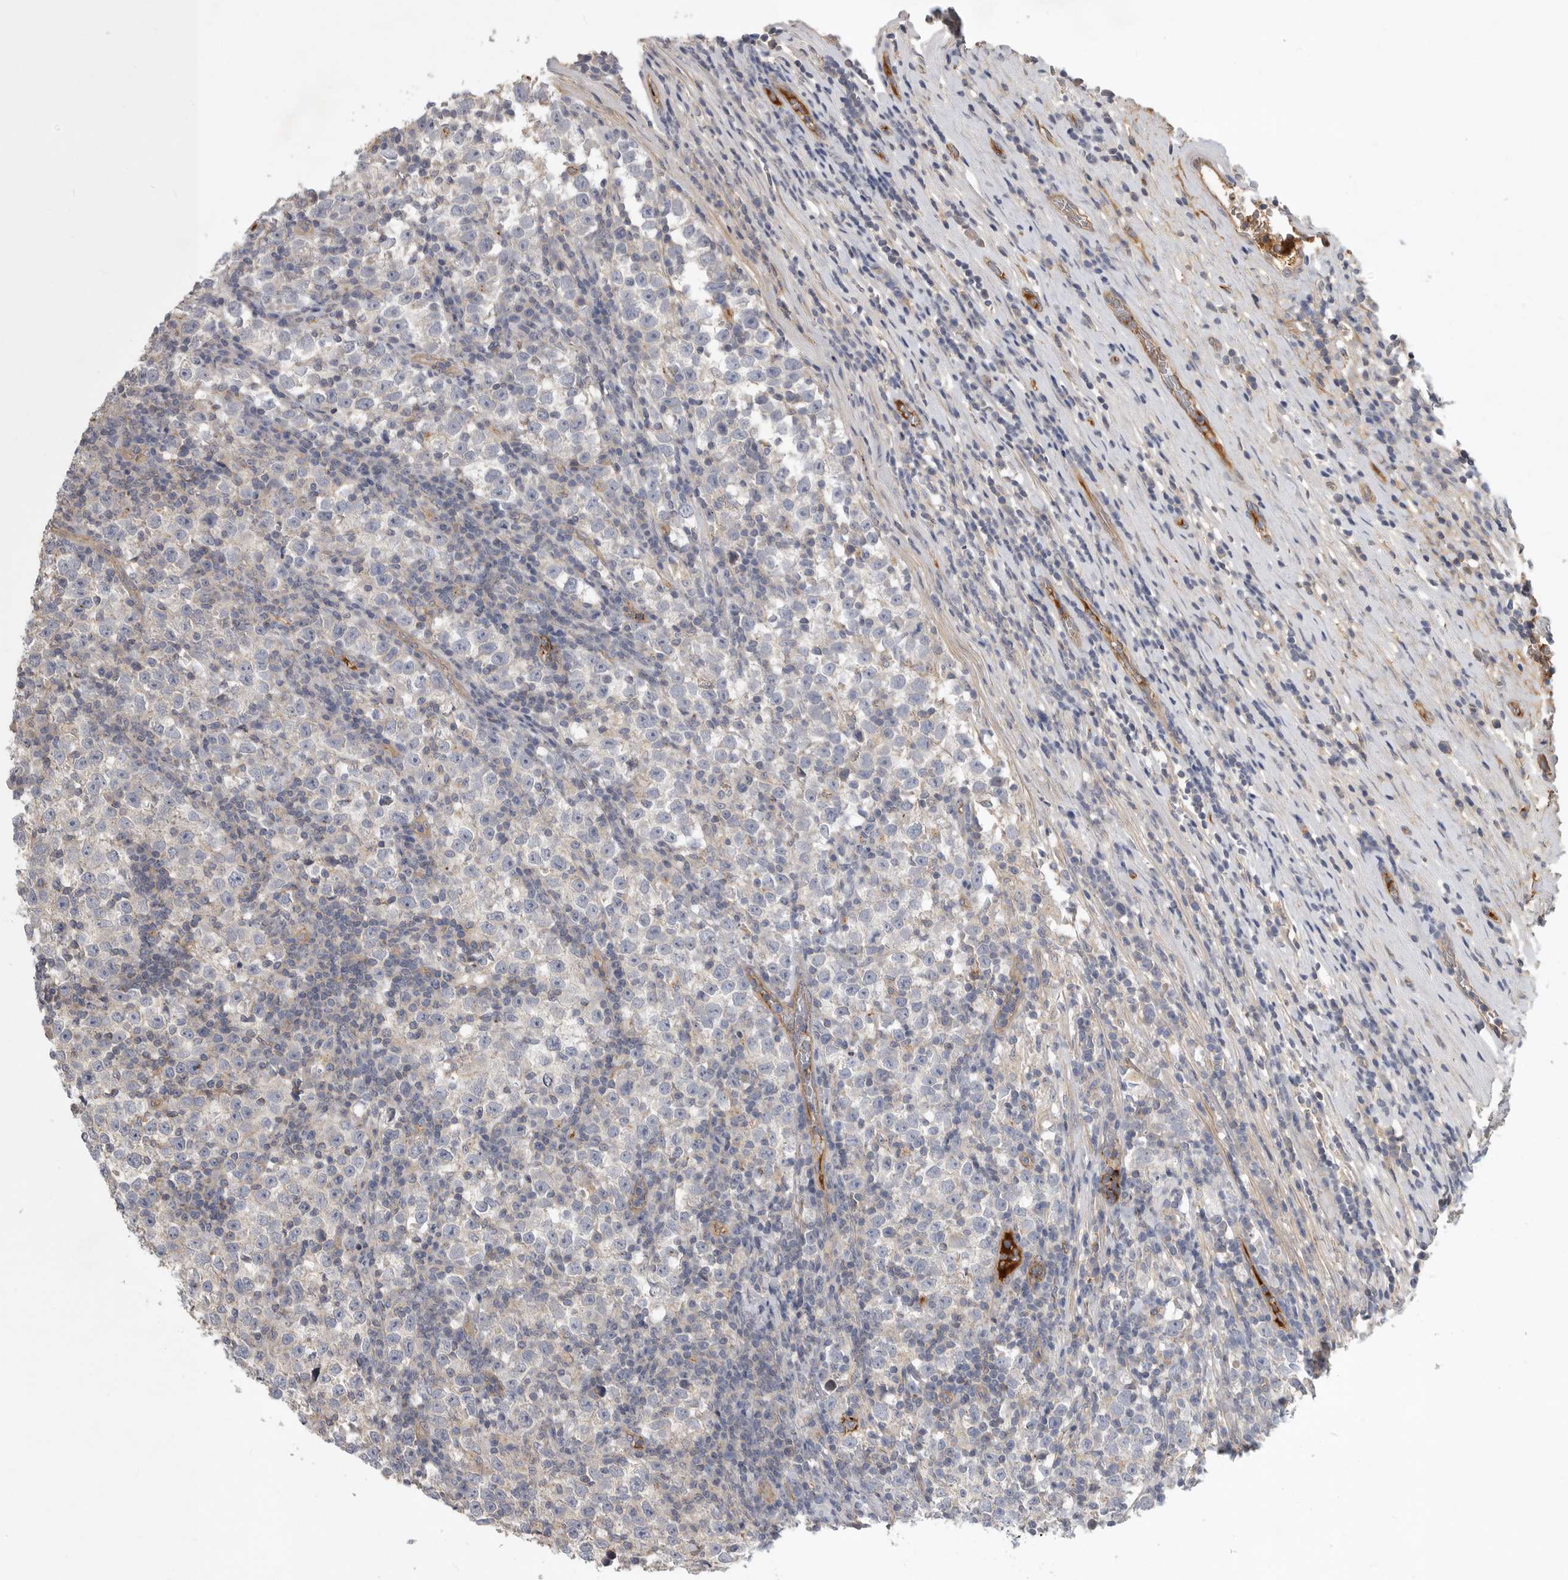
{"staining": {"intensity": "negative", "quantity": "none", "location": "none"}, "tissue": "testis cancer", "cell_type": "Tumor cells", "image_type": "cancer", "snomed": [{"axis": "morphology", "description": "Normal tissue, NOS"}, {"axis": "morphology", "description": "Seminoma, NOS"}, {"axis": "topography", "description": "Testis"}], "caption": "Immunohistochemistry (IHC) of testis cancer (seminoma) exhibits no expression in tumor cells. (Stains: DAB (3,3'-diaminobenzidine) IHC with hematoxylin counter stain, Microscopy: brightfield microscopy at high magnification).", "gene": "MLPH", "patient": {"sex": "male", "age": 43}}